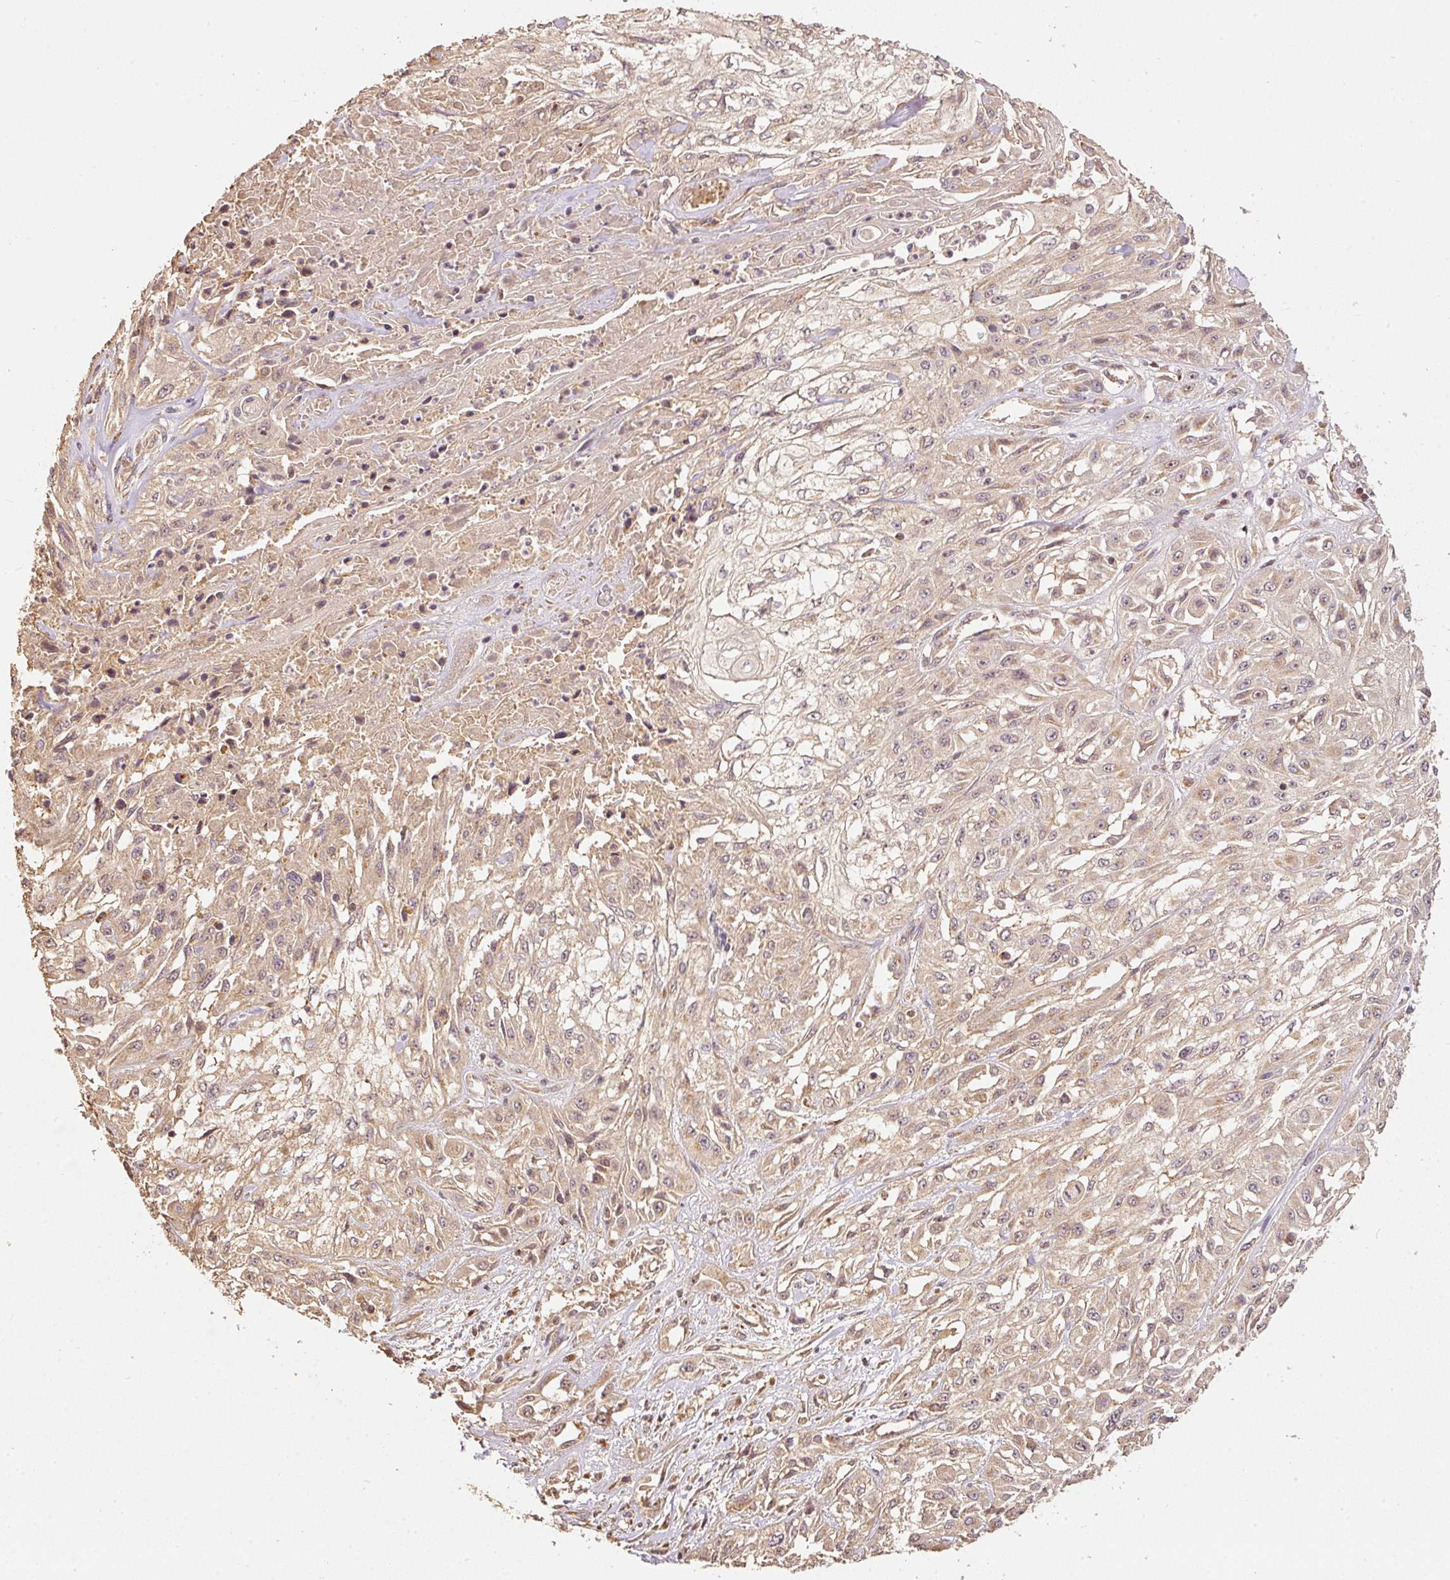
{"staining": {"intensity": "weak", "quantity": ">75%", "location": "cytoplasmic/membranous"}, "tissue": "skin cancer", "cell_type": "Tumor cells", "image_type": "cancer", "snomed": [{"axis": "morphology", "description": "Squamous cell carcinoma, NOS"}, {"axis": "morphology", "description": "Squamous cell carcinoma, metastatic, NOS"}, {"axis": "topography", "description": "Skin"}, {"axis": "topography", "description": "Lymph node"}], "caption": "Immunohistochemical staining of metastatic squamous cell carcinoma (skin) displays weak cytoplasmic/membranous protein expression in about >75% of tumor cells. The protein of interest is shown in brown color, while the nuclei are stained blue.", "gene": "FUT8", "patient": {"sex": "male", "age": 75}}